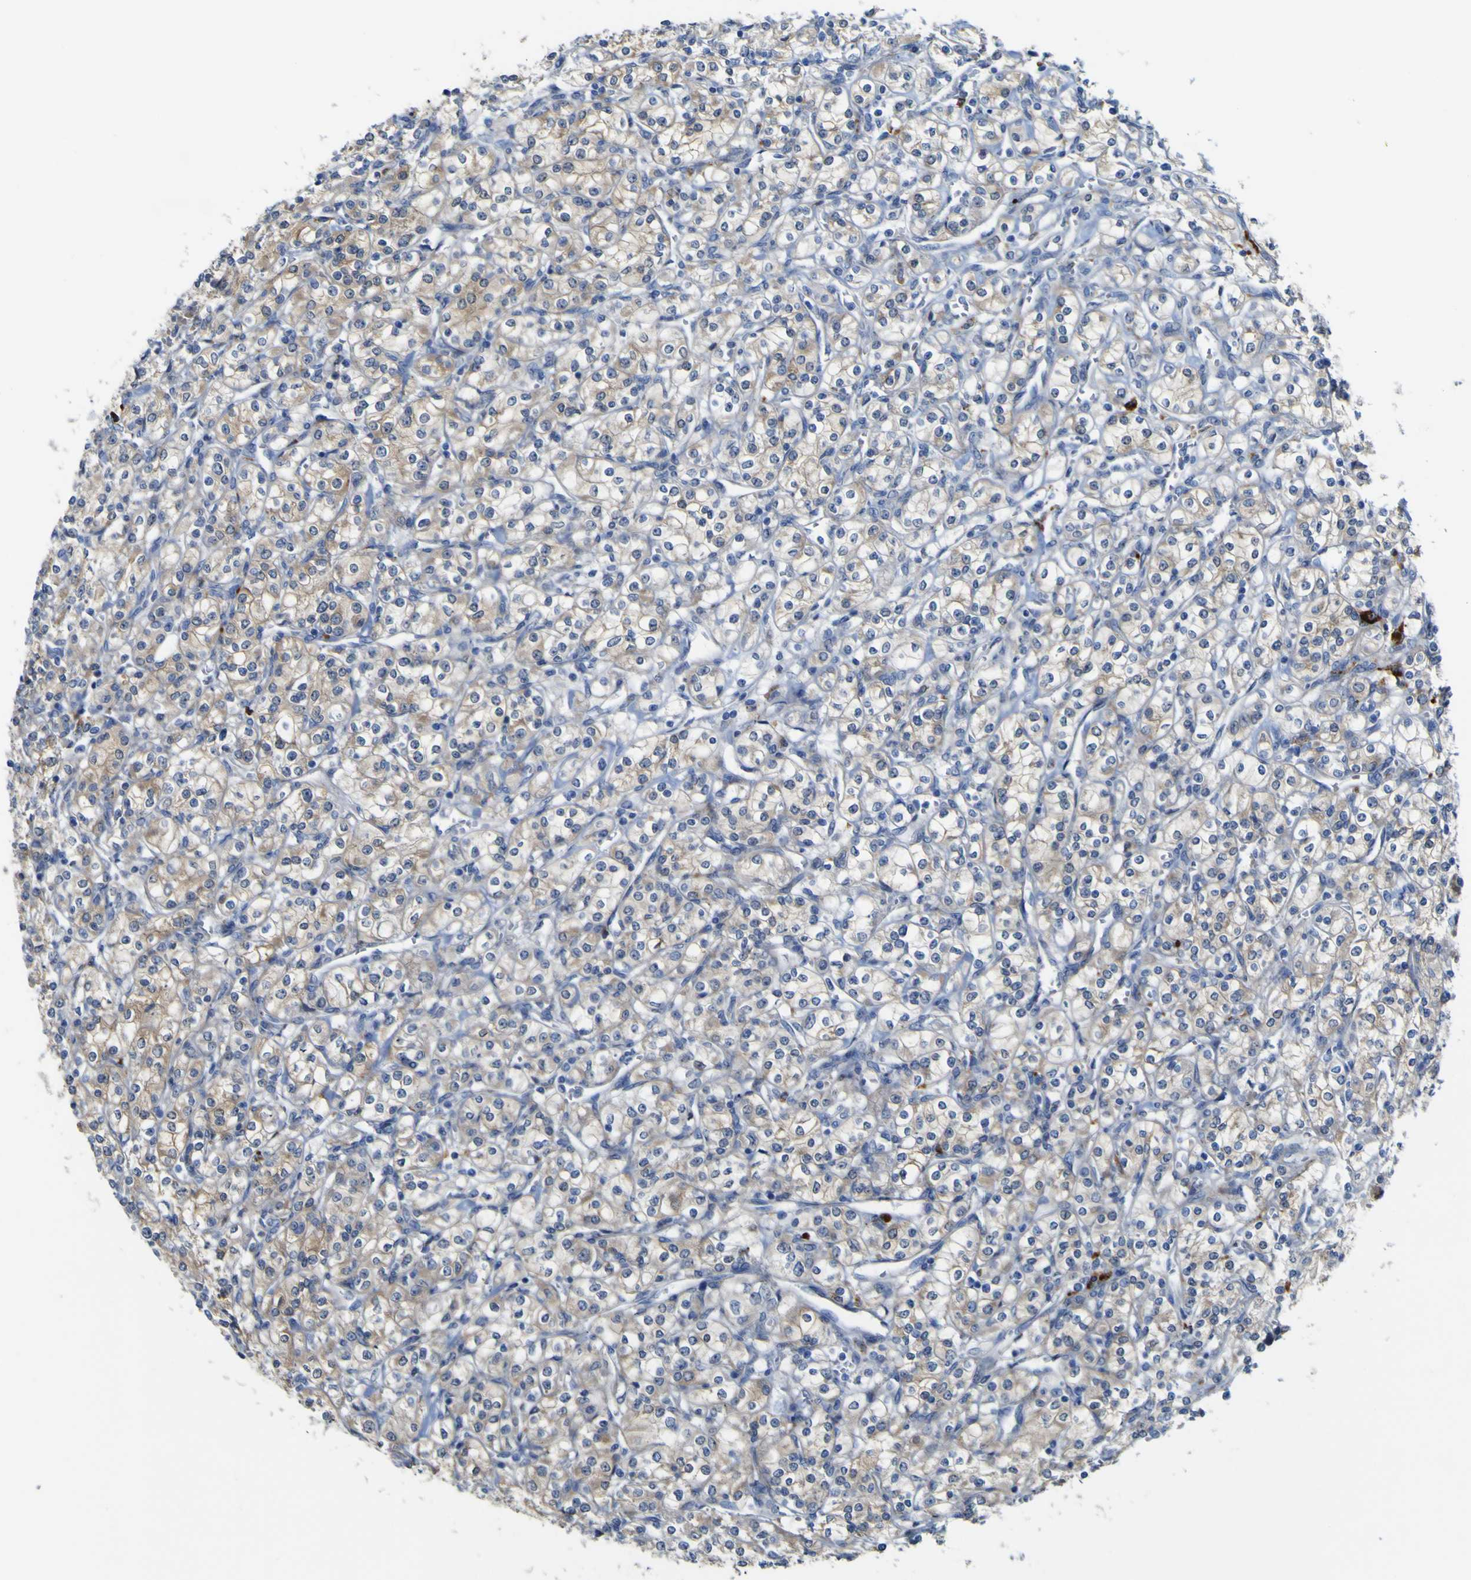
{"staining": {"intensity": "moderate", "quantity": "25%-75%", "location": "cytoplasmic/membranous"}, "tissue": "renal cancer", "cell_type": "Tumor cells", "image_type": "cancer", "snomed": [{"axis": "morphology", "description": "Adenocarcinoma, NOS"}, {"axis": "topography", "description": "Kidney"}], "caption": "Protein staining demonstrates moderate cytoplasmic/membranous positivity in about 25%-75% of tumor cells in adenocarcinoma (renal).", "gene": "PTPRF", "patient": {"sex": "male", "age": 77}}